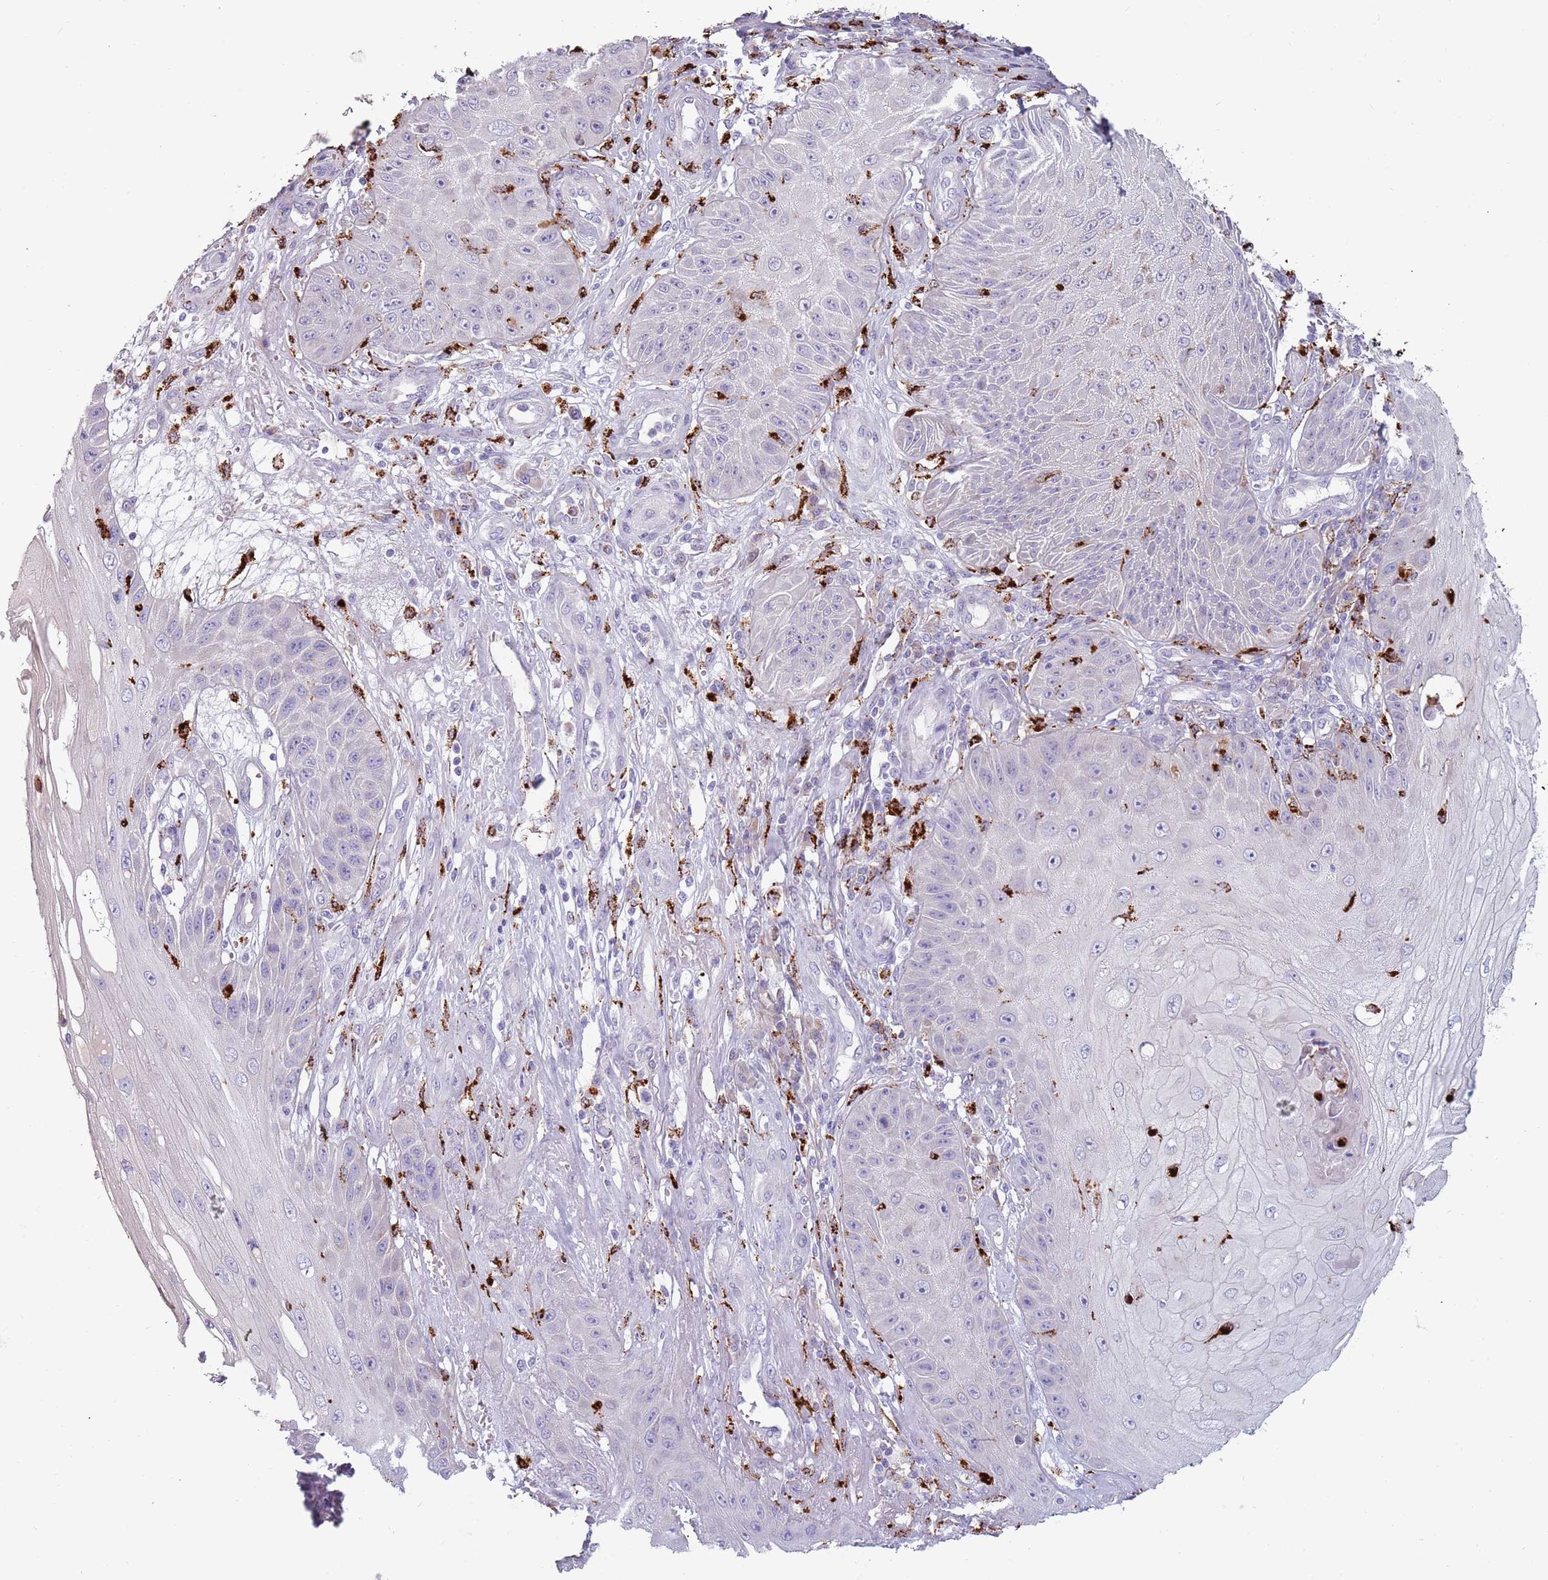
{"staining": {"intensity": "negative", "quantity": "none", "location": "none"}, "tissue": "skin cancer", "cell_type": "Tumor cells", "image_type": "cancer", "snomed": [{"axis": "morphology", "description": "Squamous cell carcinoma, NOS"}, {"axis": "topography", "description": "Skin"}], "caption": "Immunohistochemistry (IHC) micrograph of neoplastic tissue: human squamous cell carcinoma (skin) stained with DAB shows no significant protein positivity in tumor cells.", "gene": "NWD2", "patient": {"sex": "male", "age": 70}}